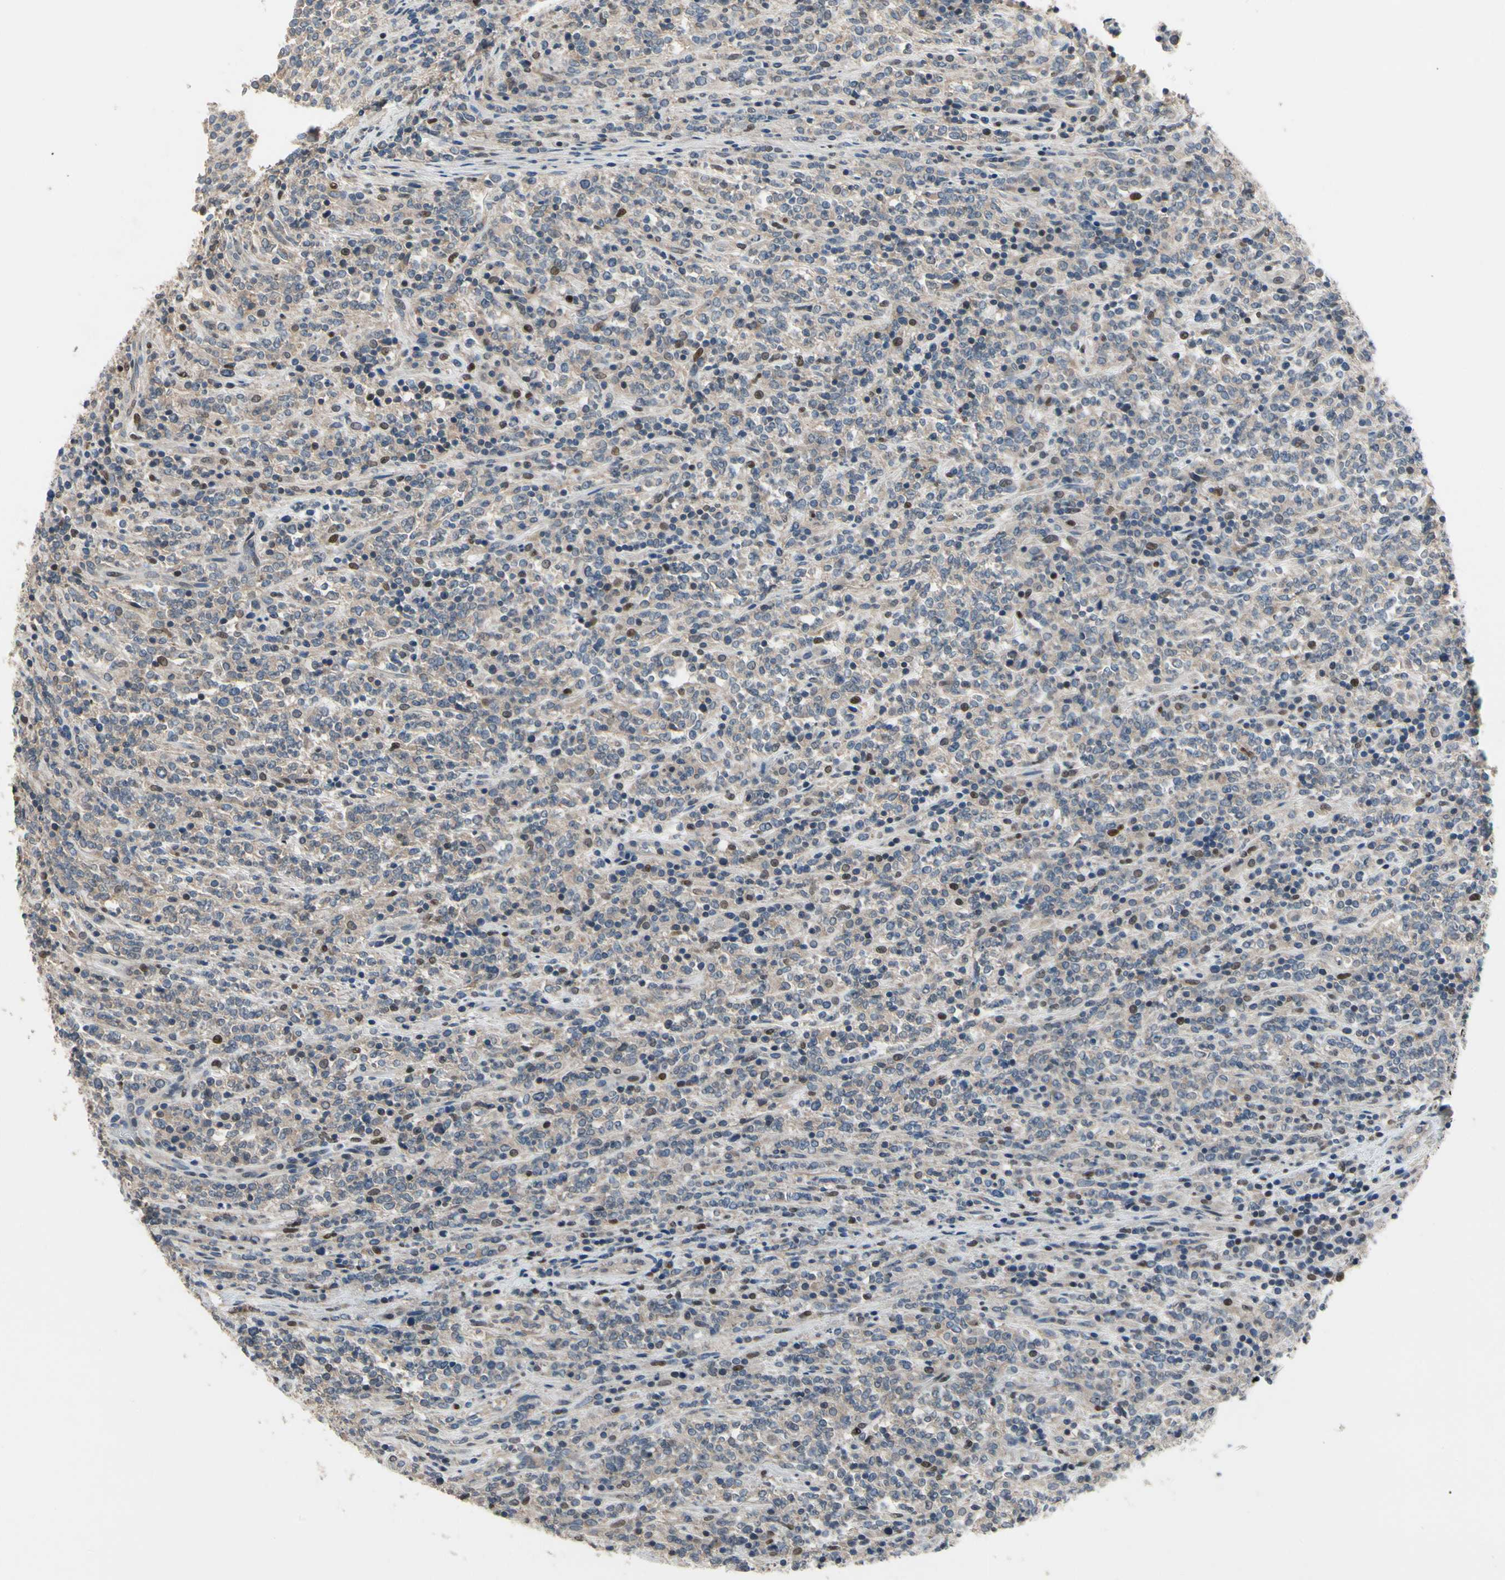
{"staining": {"intensity": "moderate", "quantity": "<25%", "location": "nuclear"}, "tissue": "lymphoma", "cell_type": "Tumor cells", "image_type": "cancer", "snomed": [{"axis": "morphology", "description": "Malignant lymphoma, non-Hodgkin's type, High grade"}, {"axis": "topography", "description": "Soft tissue"}], "caption": "High-grade malignant lymphoma, non-Hodgkin's type stained with DAB (3,3'-diaminobenzidine) IHC displays low levels of moderate nuclear expression in approximately <25% of tumor cells.", "gene": "CGREF1", "patient": {"sex": "male", "age": 18}}